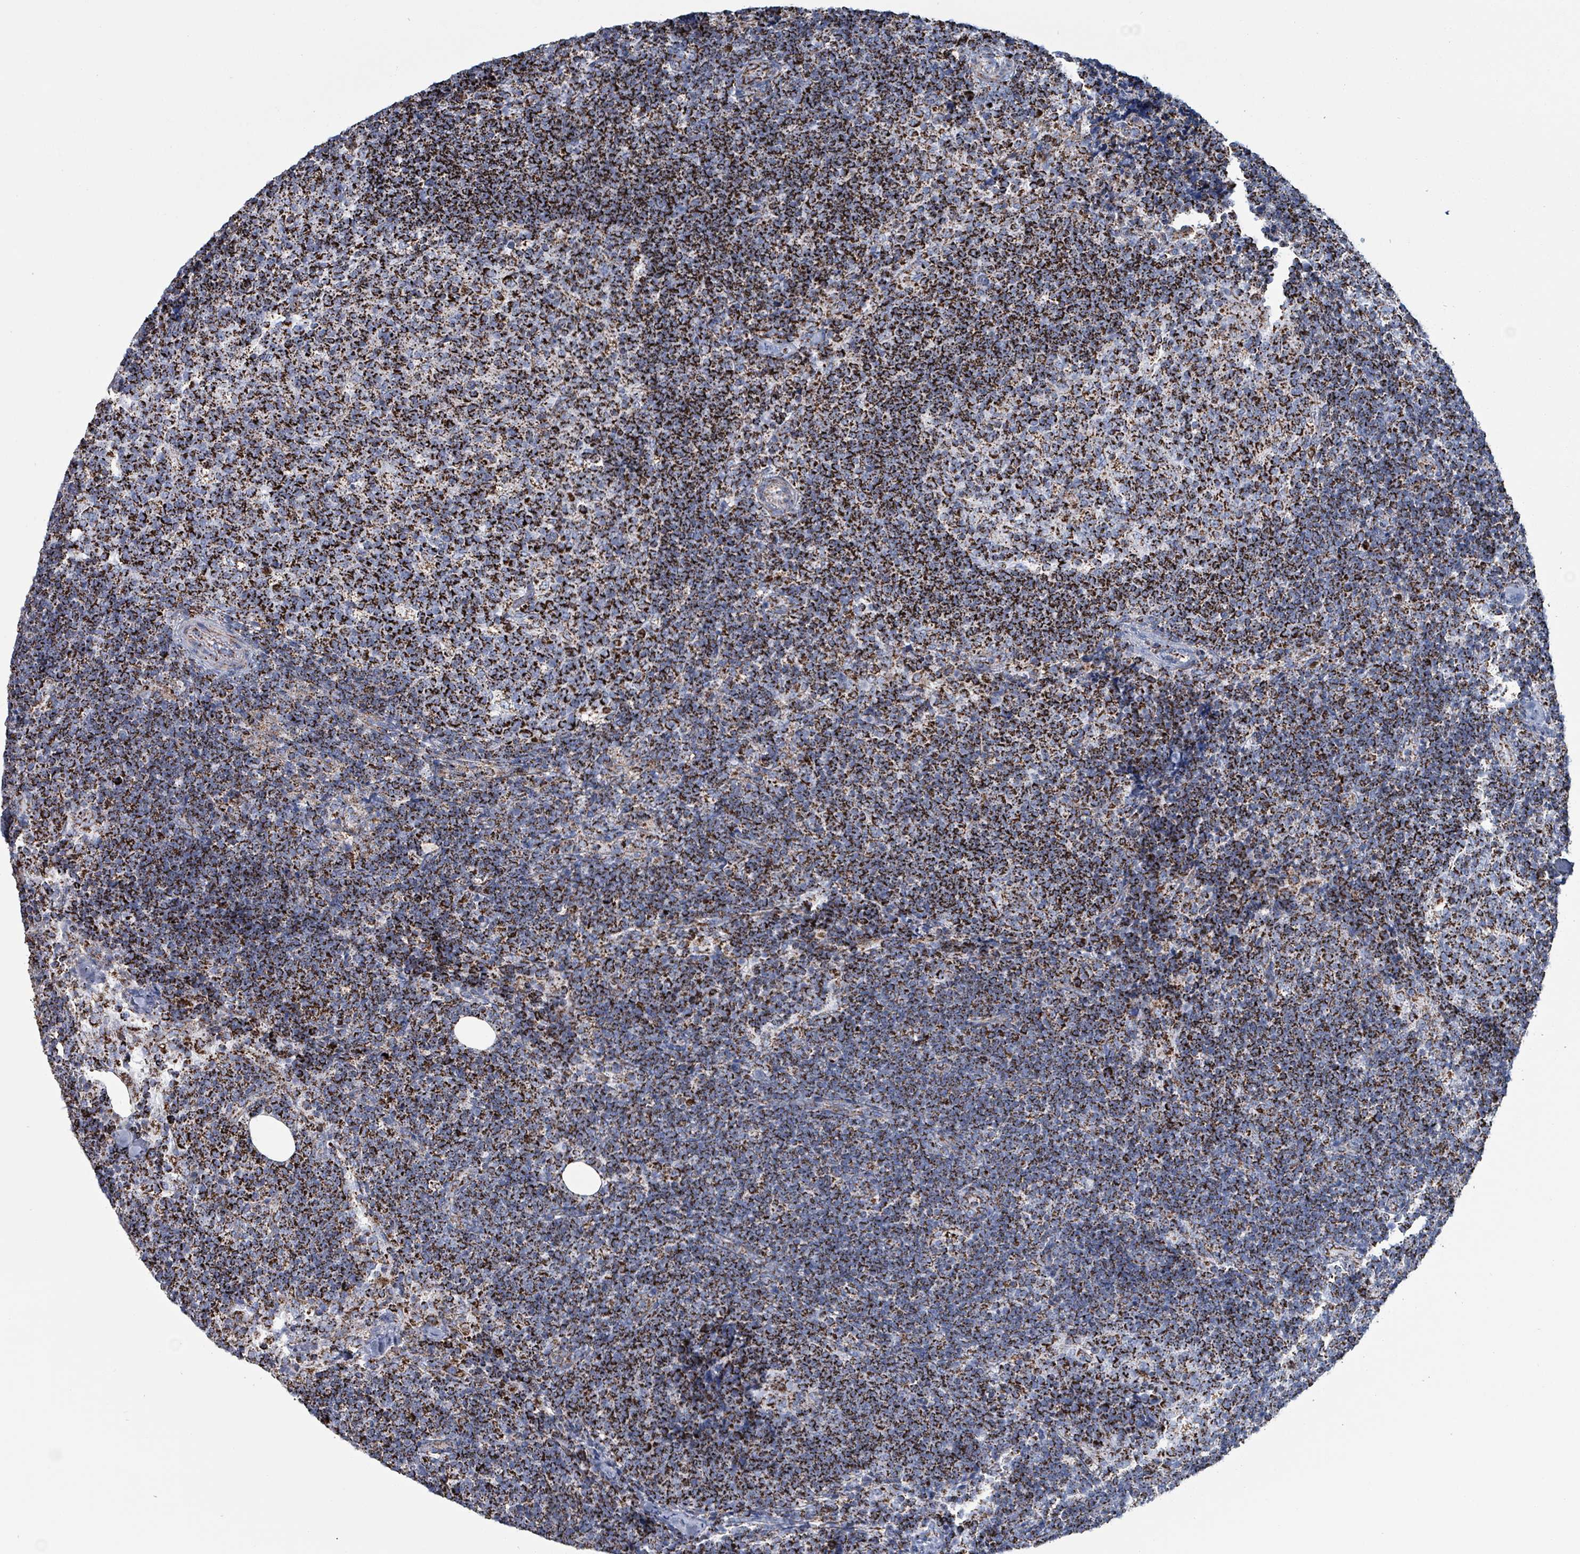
{"staining": {"intensity": "strong", "quantity": ">75%", "location": "cytoplasmic/membranous"}, "tissue": "lymph node", "cell_type": "Germinal center cells", "image_type": "normal", "snomed": [{"axis": "morphology", "description": "Normal tissue, NOS"}, {"axis": "topography", "description": "Lymph node"}], "caption": "Approximately >75% of germinal center cells in normal lymph node demonstrate strong cytoplasmic/membranous protein staining as visualized by brown immunohistochemical staining.", "gene": "IDH3B", "patient": {"sex": "female", "age": 31}}